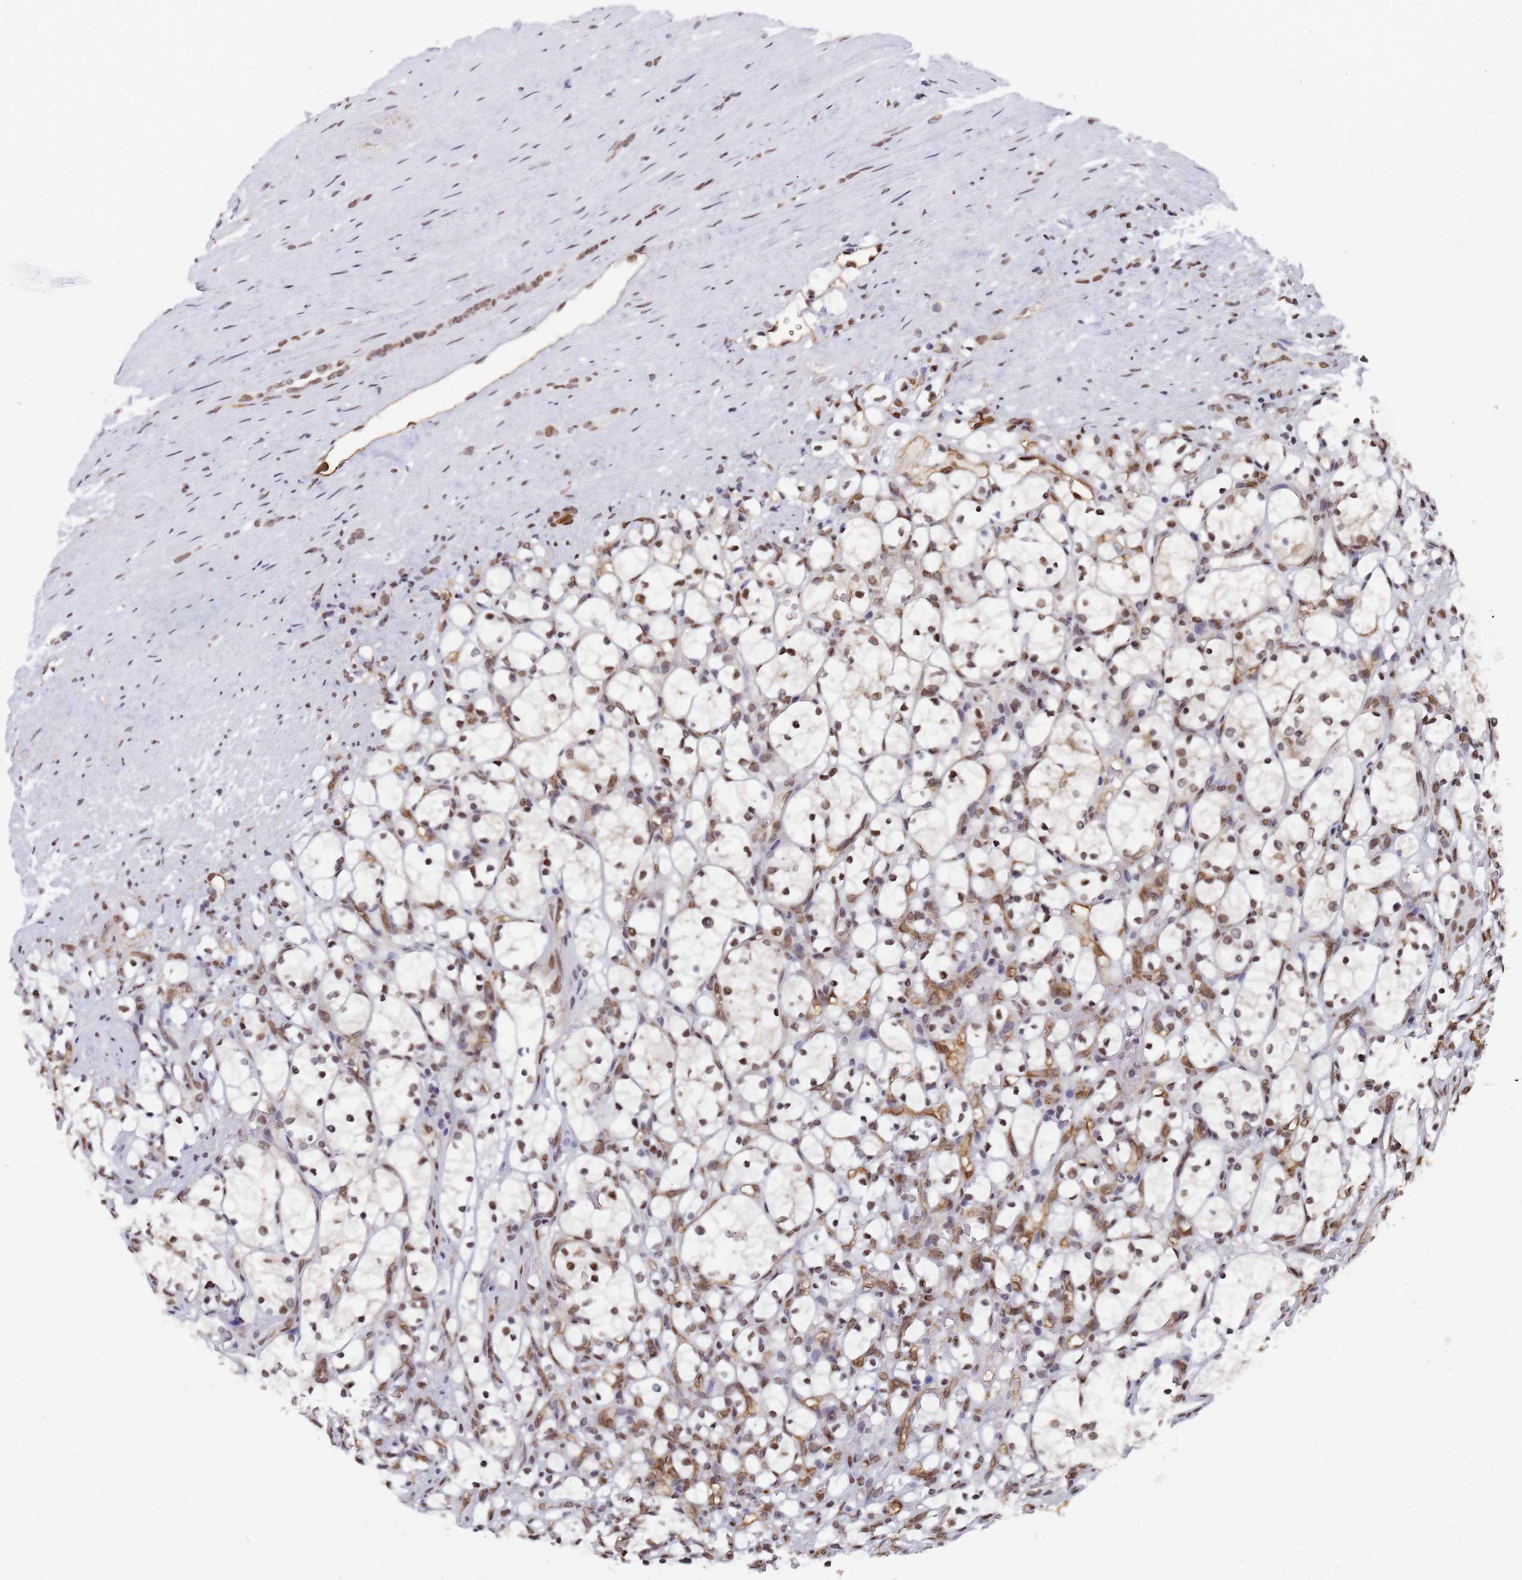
{"staining": {"intensity": "moderate", "quantity": ">75%", "location": "nuclear"}, "tissue": "renal cancer", "cell_type": "Tumor cells", "image_type": "cancer", "snomed": [{"axis": "morphology", "description": "Adenocarcinoma, NOS"}, {"axis": "topography", "description": "Kidney"}], "caption": "Renal cancer tissue demonstrates moderate nuclear staining in approximately >75% of tumor cells", "gene": "RAVER2", "patient": {"sex": "female", "age": 69}}